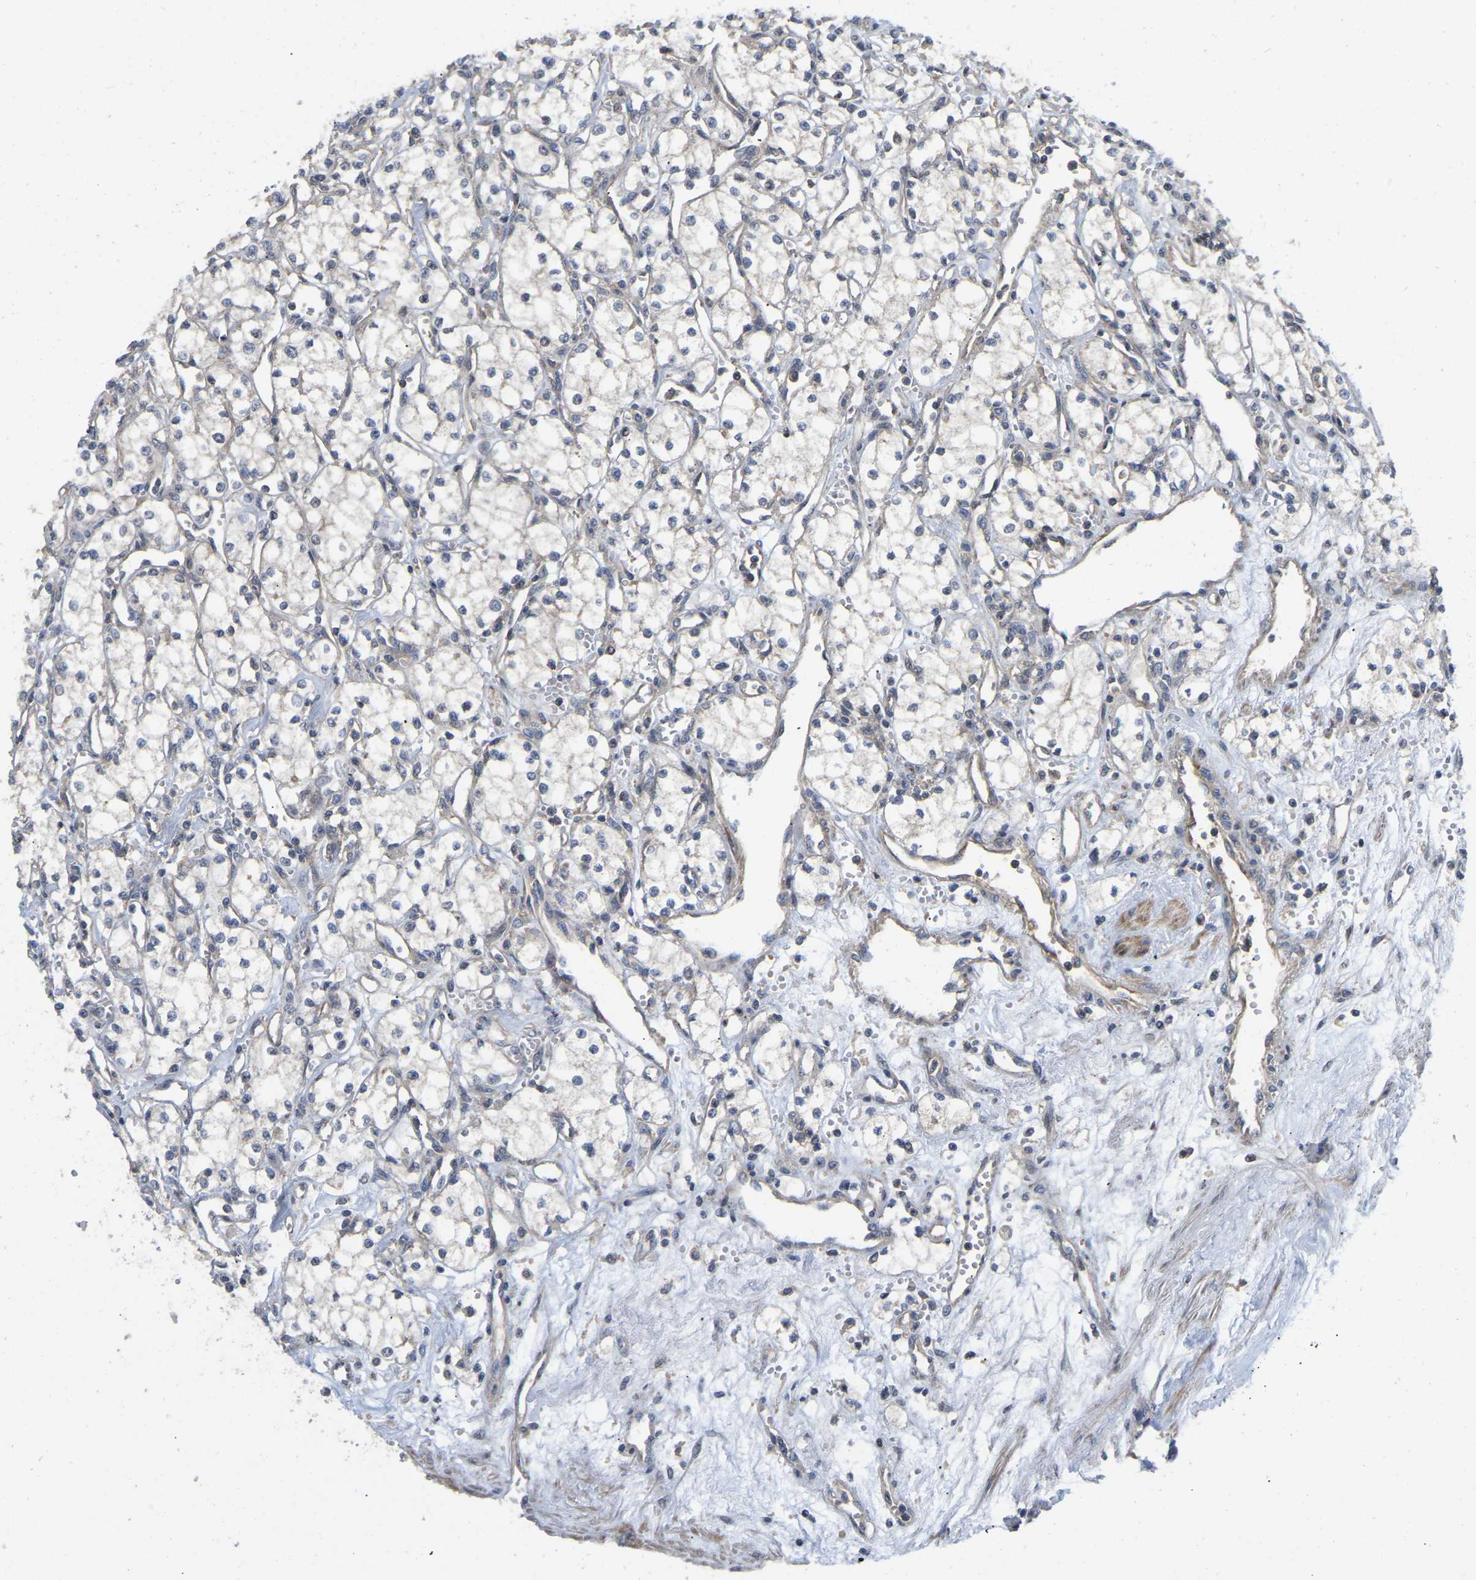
{"staining": {"intensity": "negative", "quantity": "none", "location": "none"}, "tissue": "renal cancer", "cell_type": "Tumor cells", "image_type": "cancer", "snomed": [{"axis": "morphology", "description": "Adenocarcinoma, NOS"}, {"axis": "topography", "description": "Kidney"}], "caption": "Immunohistochemical staining of human renal cancer (adenocarcinoma) exhibits no significant staining in tumor cells.", "gene": "PRDM14", "patient": {"sex": "male", "age": 59}}